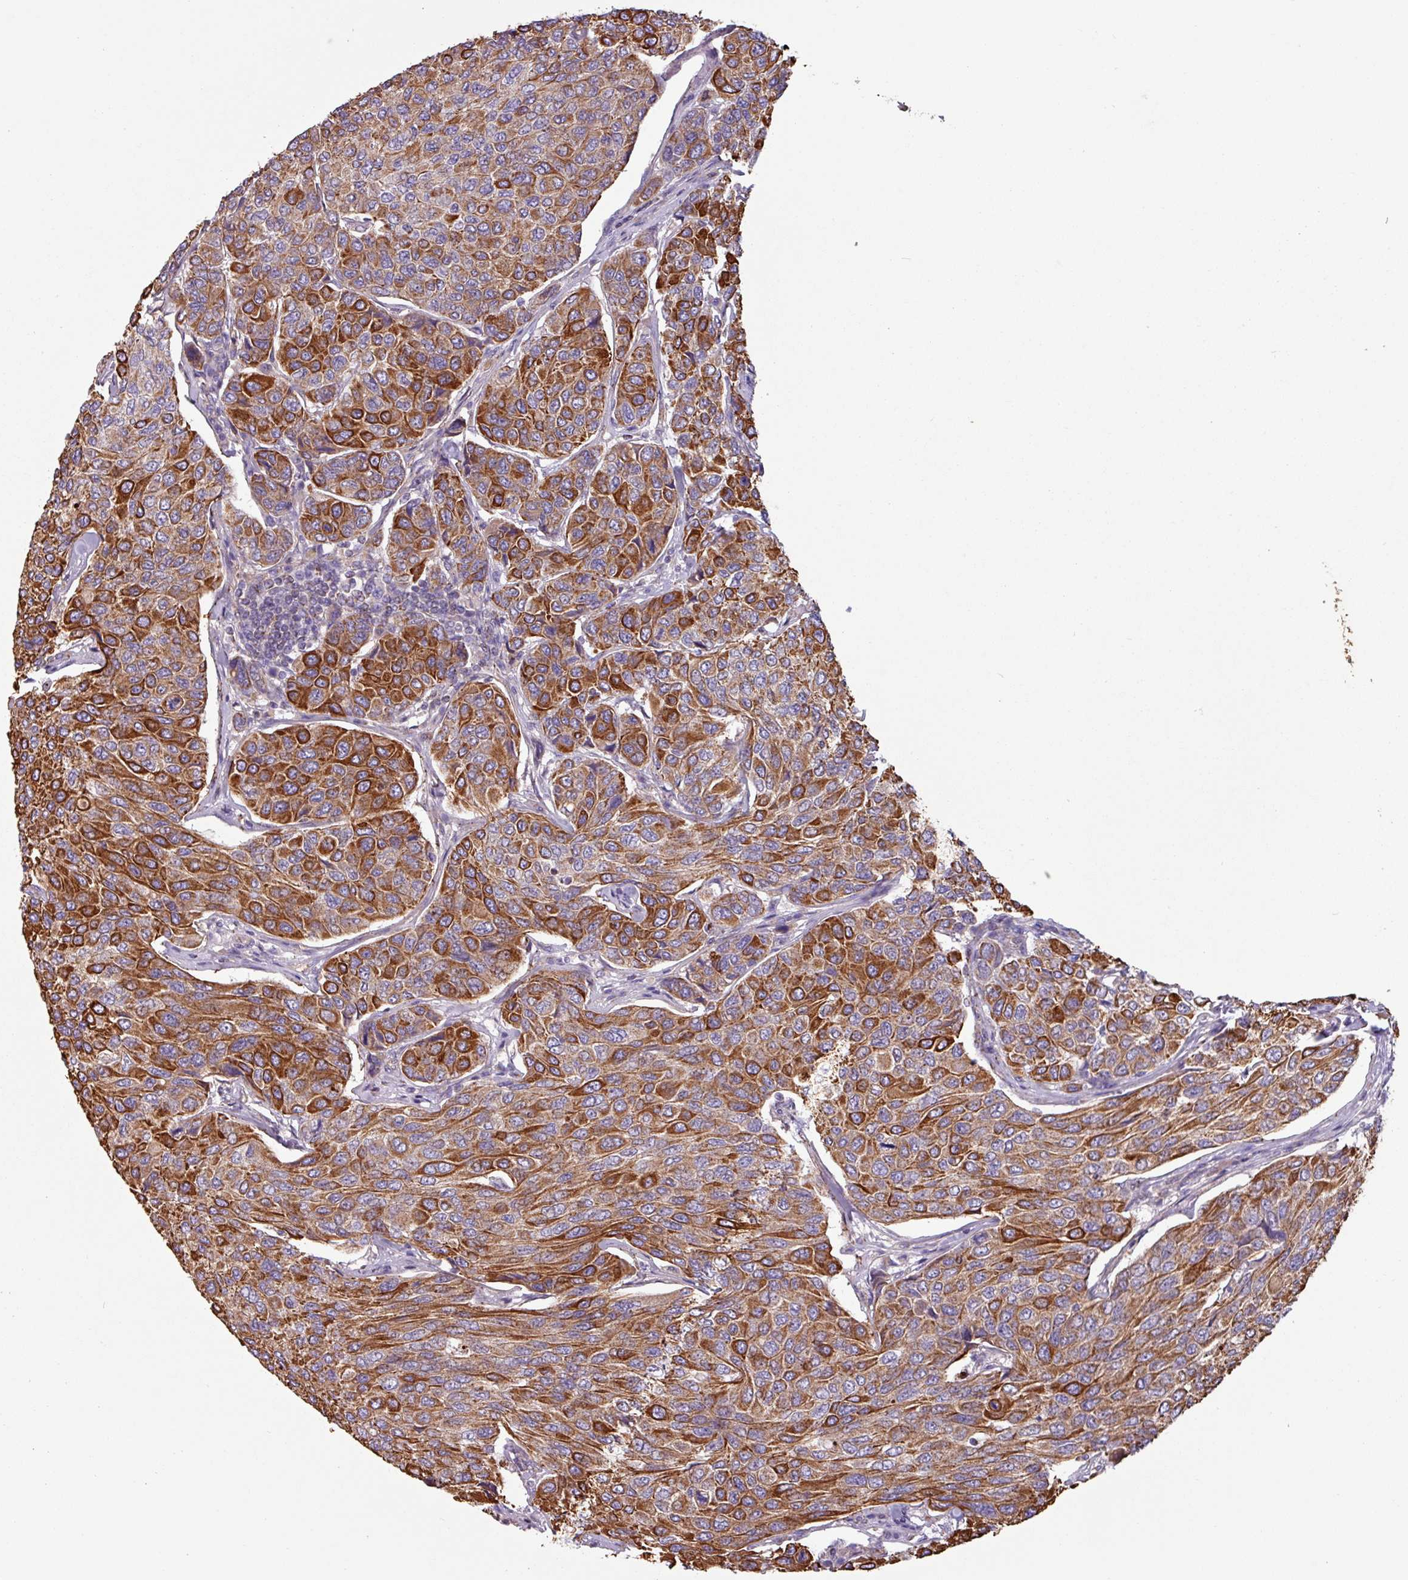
{"staining": {"intensity": "strong", "quantity": ">75%", "location": "cytoplasmic/membranous"}, "tissue": "breast cancer", "cell_type": "Tumor cells", "image_type": "cancer", "snomed": [{"axis": "morphology", "description": "Duct carcinoma"}, {"axis": "topography", "description": "Breast"}], "caption": "An immunohistochemistry (IHC) micrograph of tumor tissue is shown. Protein staining in brown labels strong cytoplasmic/membranous positivity in intraductal carcinoma (breast) within tumor cells.", "gene": "CAMK1", "patient": {"sex": "female", "age": 55}}